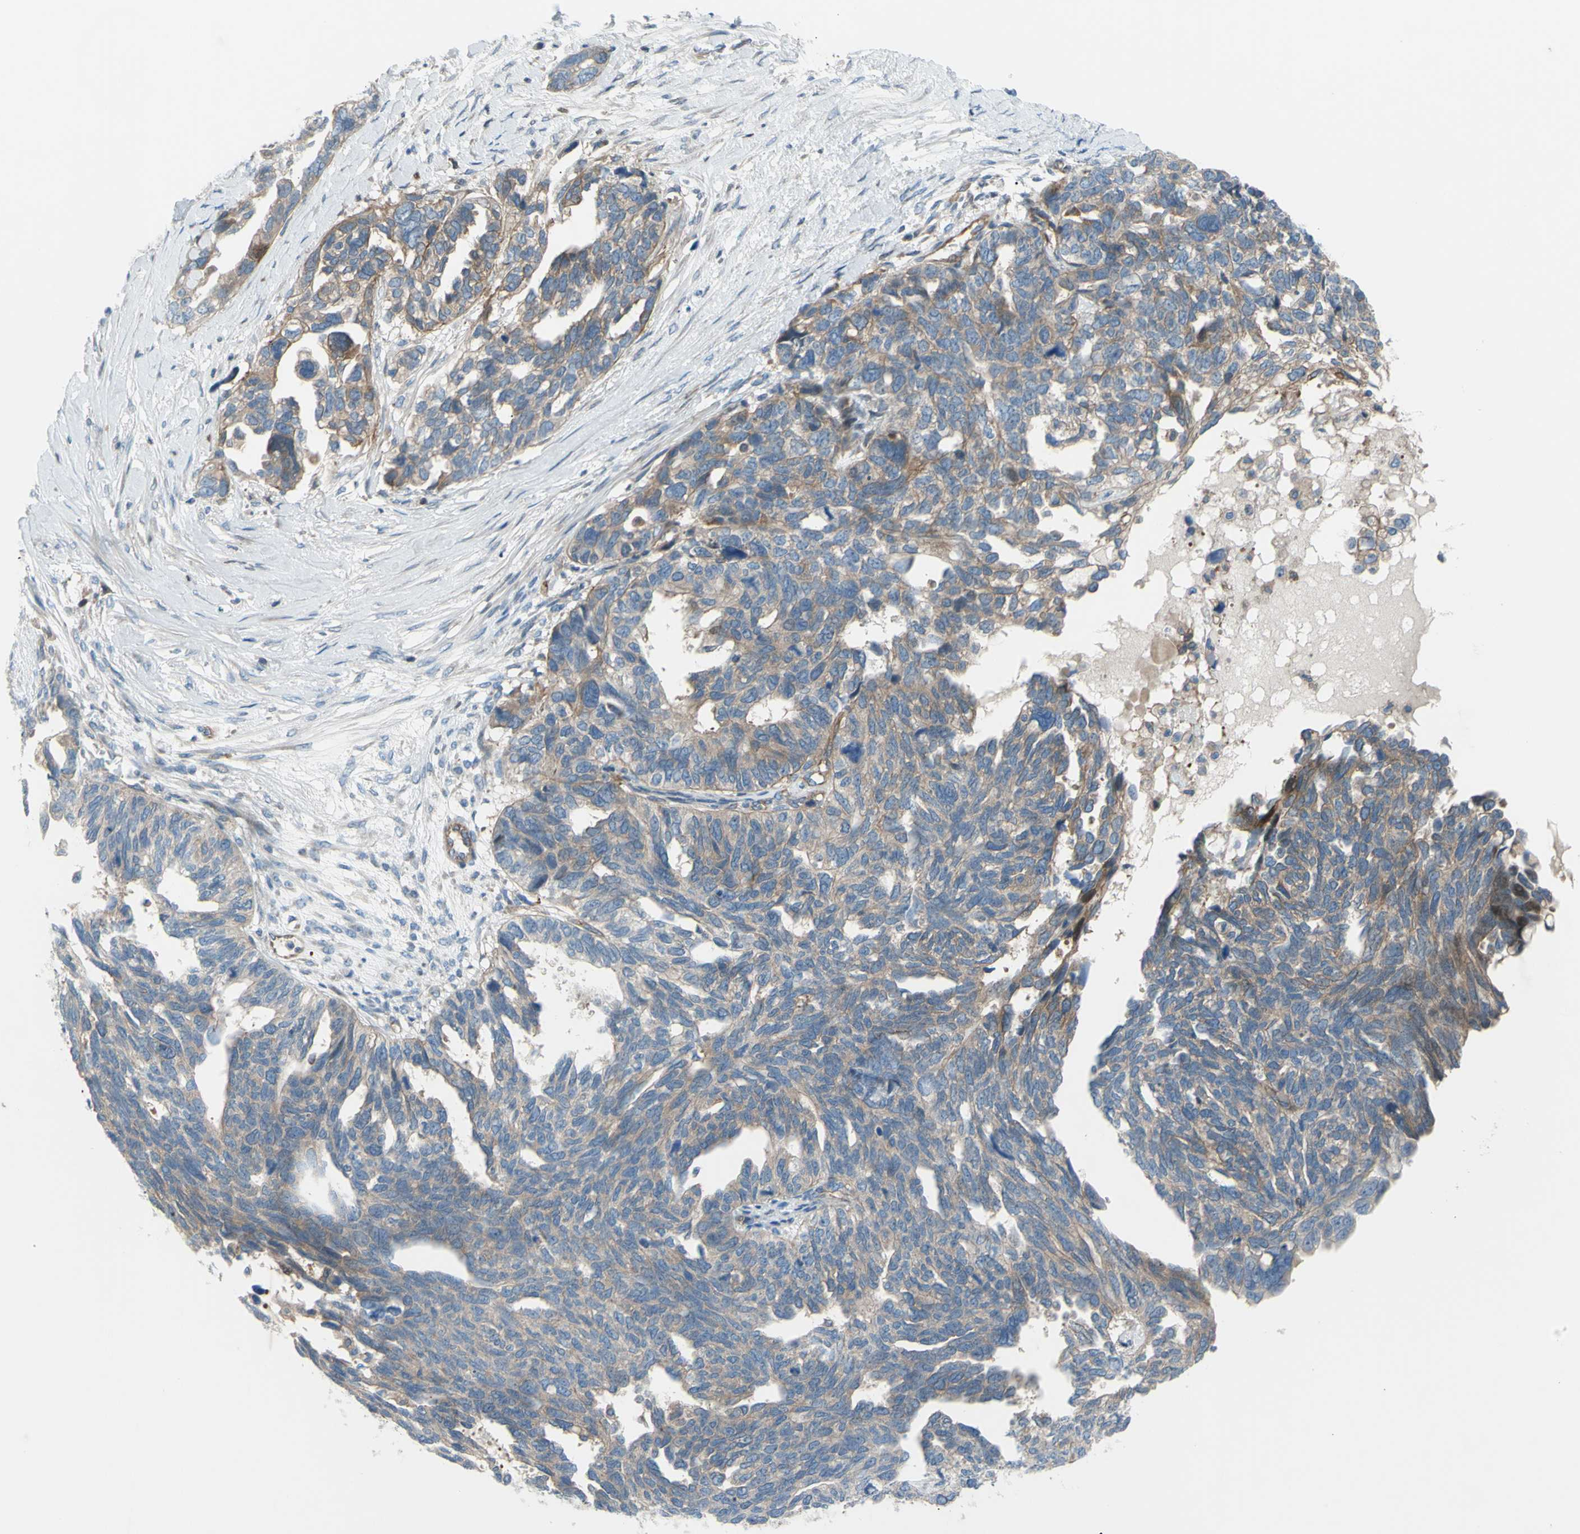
{"staining": {"intensity": "negative", "quantity": "none", "location": "none"}, "tissue": "ovarian cancer", "cell_type": "Tumor cells", "image_type": "cancer", "snomed": [{"axis": "morphology", "description": "Cystadenocarcinoma, serous, NOS"}, {"axis": "topography", "description": "Ovary"}], "caption": "This micrograph is of ovarian cancer (serous cystadenocarcinoma) stained with immunohistochemistry (IHC) to label a protein in brown with the nuclei are counter-stained blue. There is no expression in tumor cells. (DAB IHC visualized using brightfield microscopy, high magnification).", "gene": "PAK2", "patient": {"sex": "female", "age": 79}}